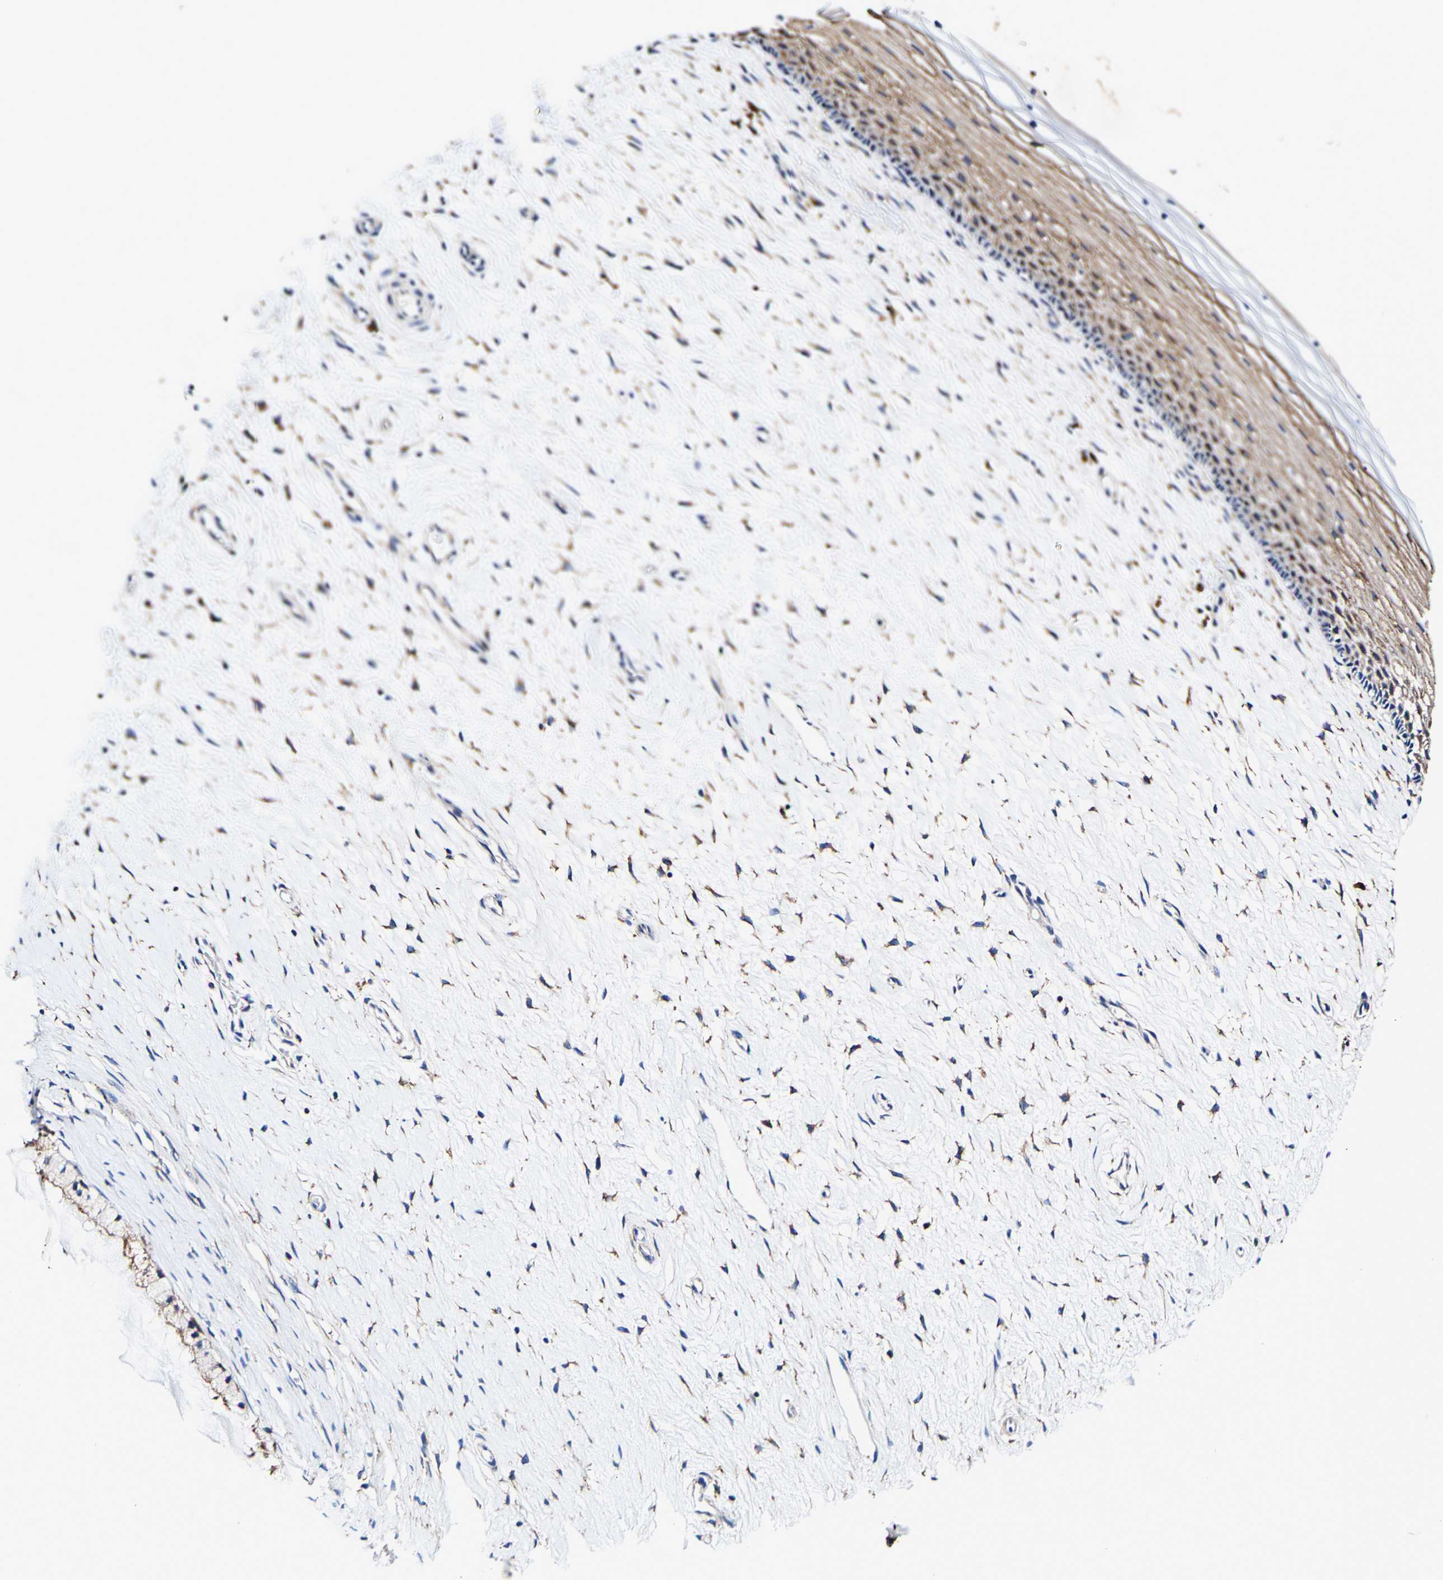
{"staining": {"intensity": "moderate", "quantity": "25%-75%", "location": "cytoplasmic/membranous"}, "tissue": "cervix", "cell_type": "Squamous epithelial cells", "image_type": "normal", "snomed": [{"axis": "morphology", "description": "Normal tissue, NOS"}, {"axis": "topography", "description": "Cervix"}], "caption": "An IHC histopathology image of unremarkable tissue is shown. Protein staining in brown shows moderate cytoplasmic/membranous positivity in cervix within squamous epithelial cells. Immunohistochemistry (ihc) stains the protein in brown and the nuclei are stained blue.", "gene": "P4HB", "patient": {"sex": "female", "age": 39}}